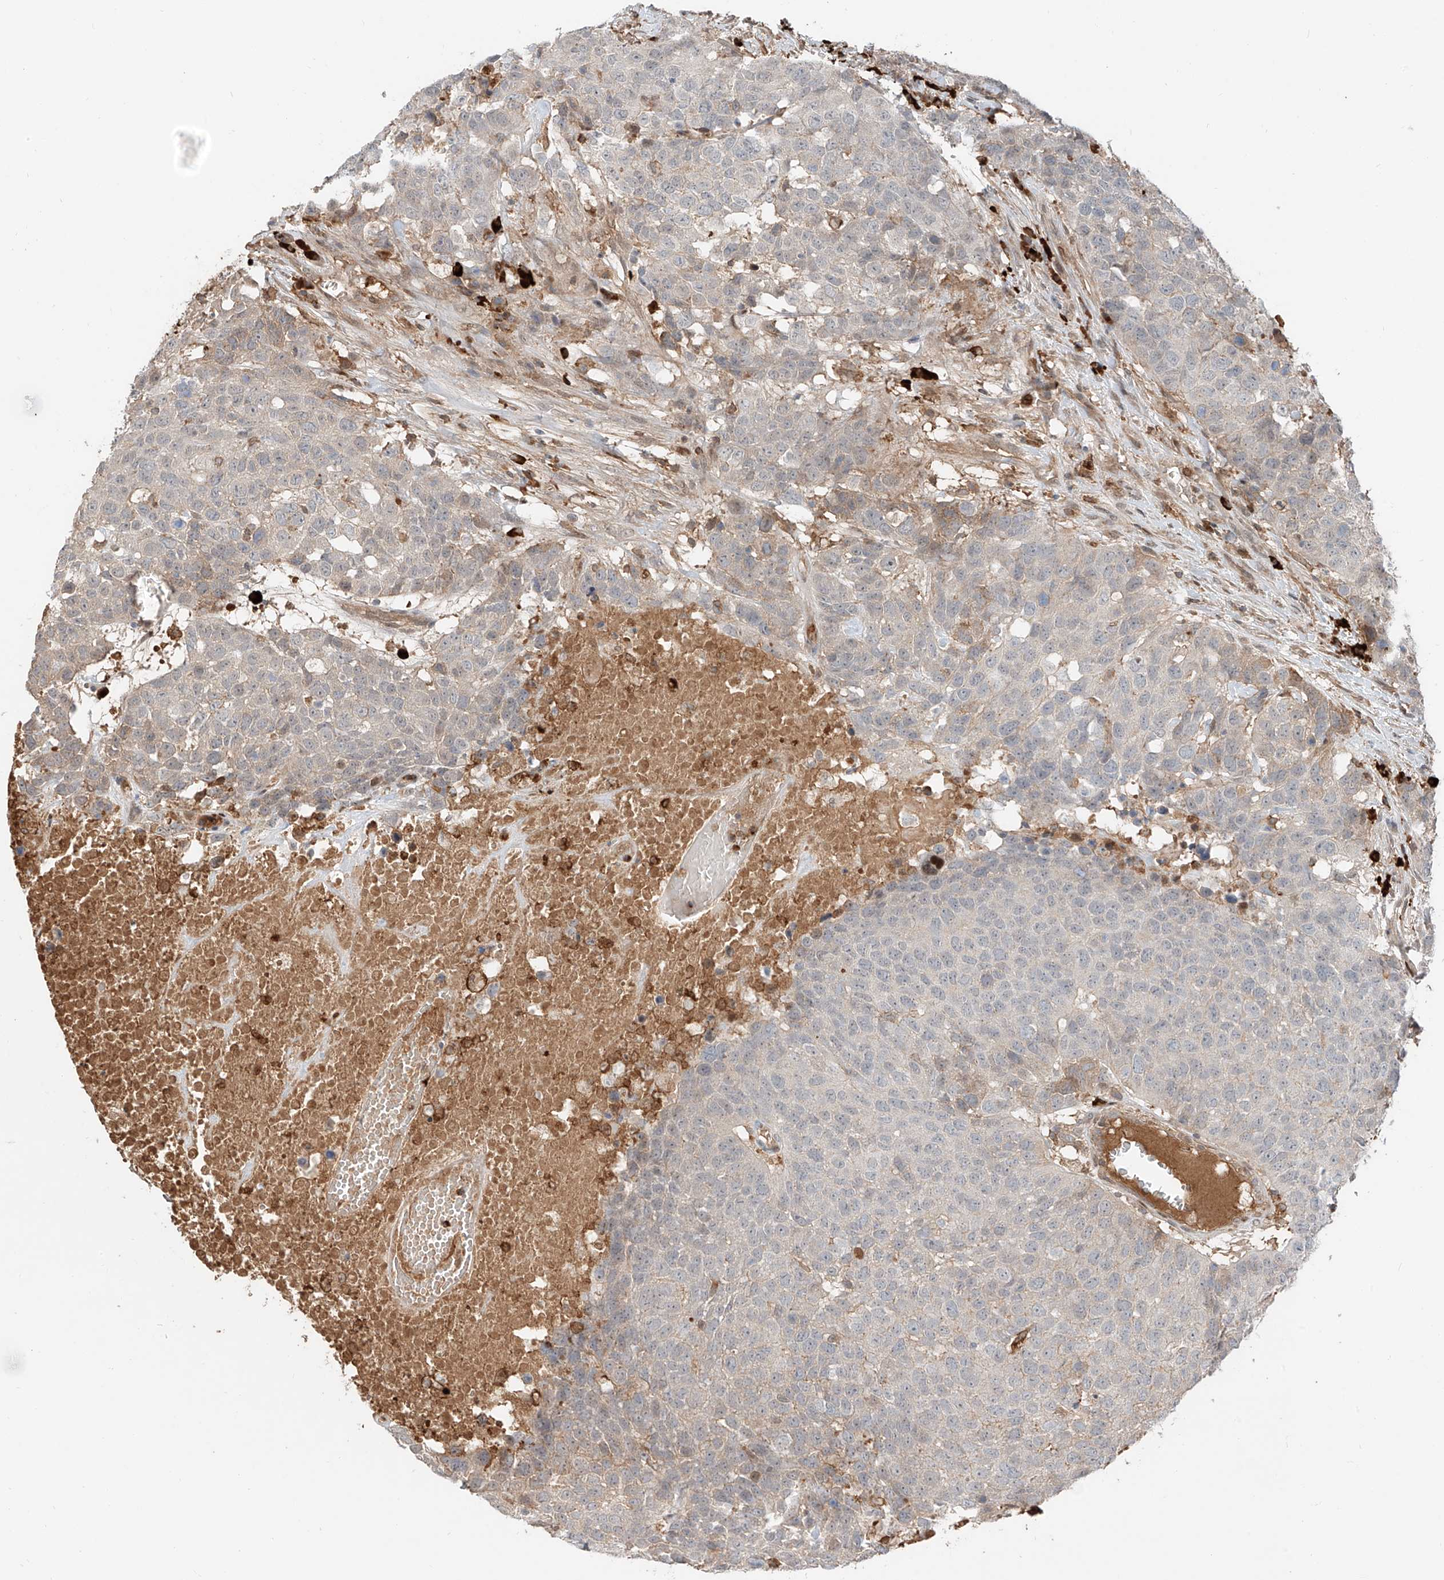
{"staining": {"intensity": "negative", "quantity": "none", "location": "none"}, "tissue": "head and neck cancer", "cell_type": "Tumor cells", "image_type": "cancer", "snomed": [{"axis": "morphology", "description": "Squamous cell carcinoma, NOS"}, {"axis": "topography", "description": "Head-Neck"}], "caption": "A micrograph of human head and neck squamous cell carcinoma is negative for staining in tumor cells.", "gene": "CEP162", "patient": {"sex": "male", "age": 66}}